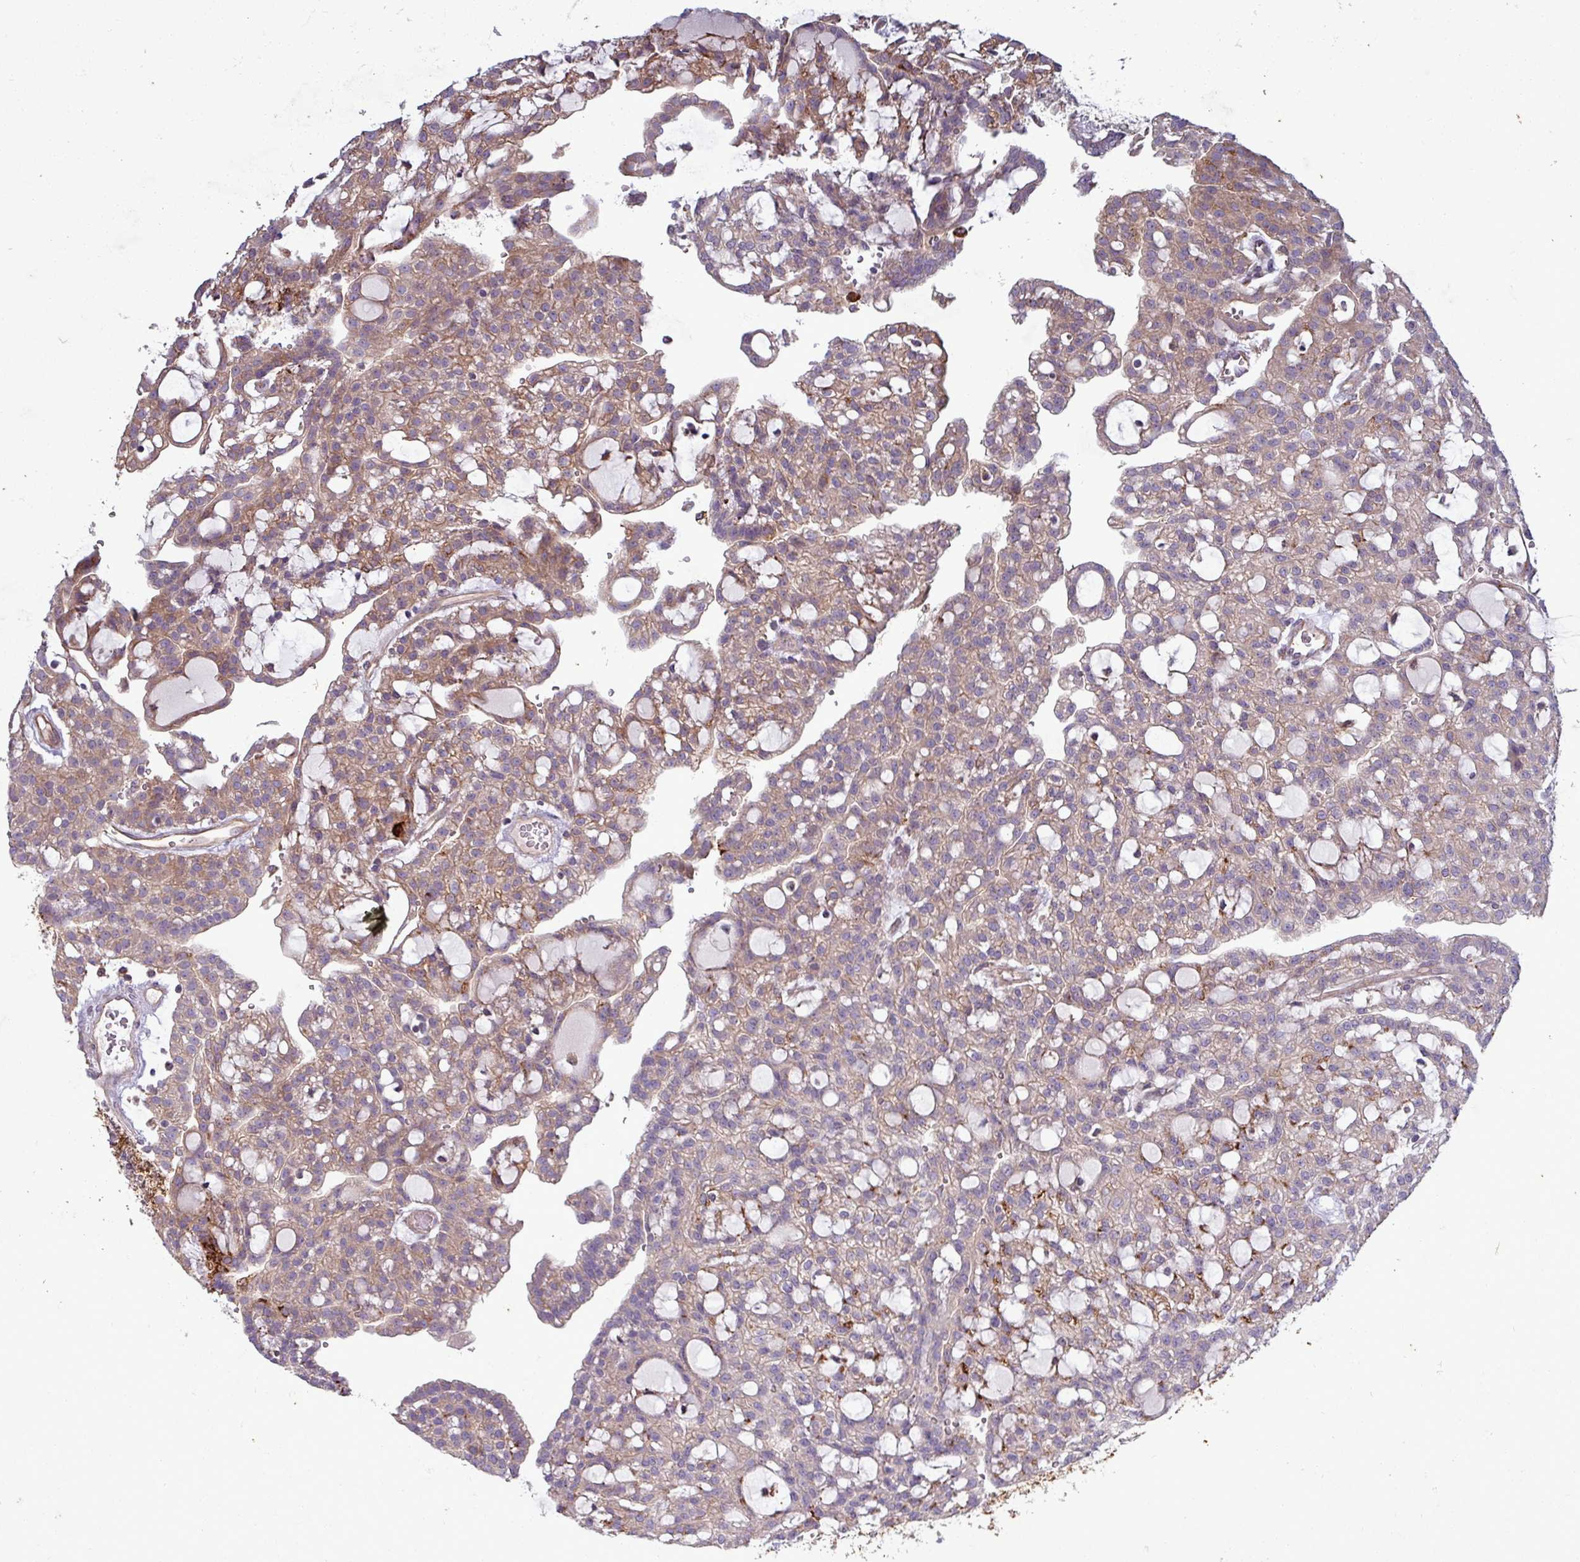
{"staining": {"intensity": "moderate", "quantity": "<25%", "location": "cytoplasmic/membranous"}, "tissue": "renal cancer", "cell_type": "Tumor cells", "image_type": "cancer", "snomed": [{"axis": "morphology", "description": "Adenocarcinoma, NOS"}, {"axis": "topography", "description": "Kidney"}], "caption": "Moderate cytoplasmic/membranous expression for a protein is appreciated in about <25% of tumor cells of adenocarcinoma (renal) using immunohistochemistry (IHC).", "gene": "PLIN2", "patient": {"sex": "male", "age": 63}}